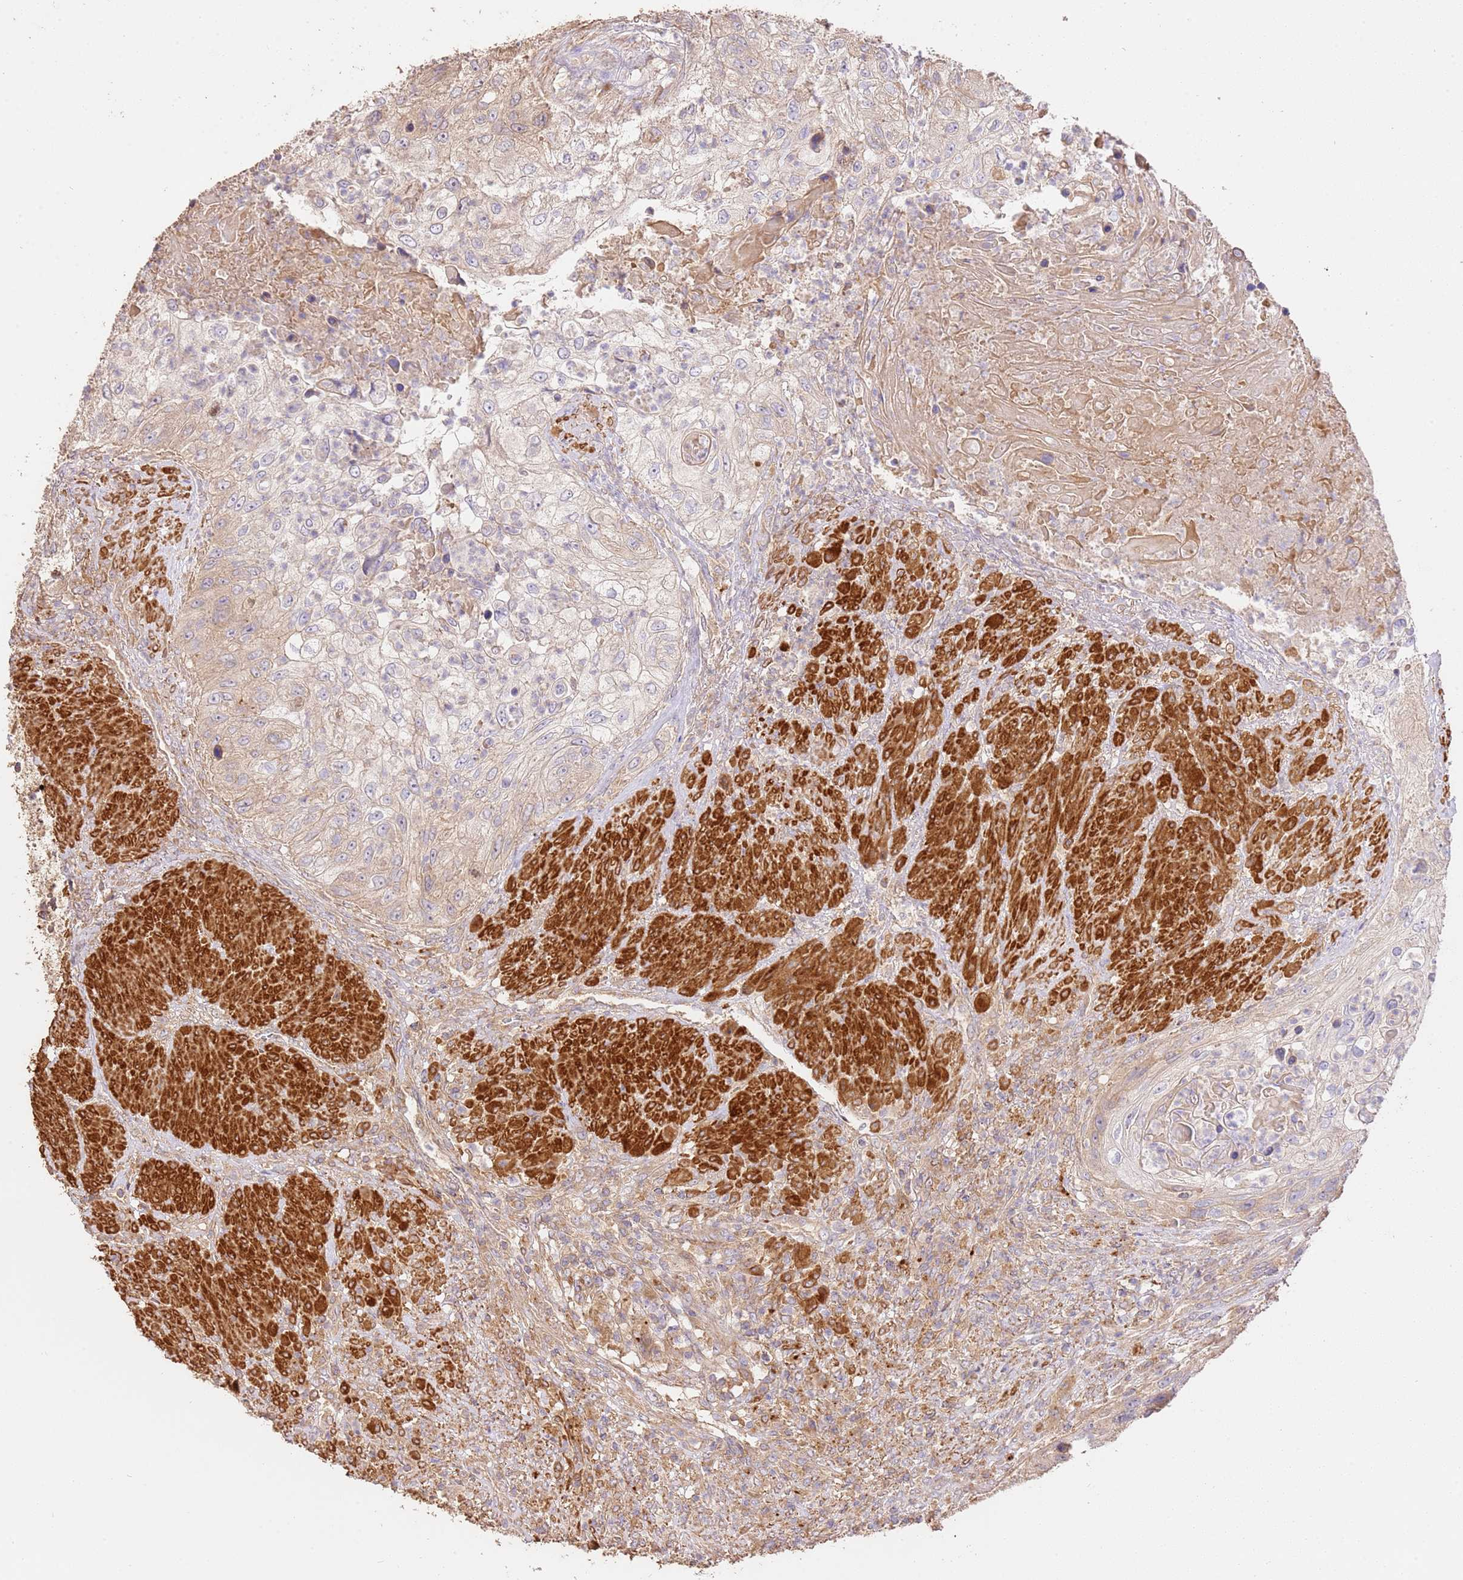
{"staining": {"intensity": "weak", "quantity": "25%-75%", "location": "cytoplasmic/membranous"}, "tissue": "urothelial cancer", "cell_type": "Tumor cells", "image_type": "cancer", "snomed": [{"axis": "morphology", "description": "Urothelial carcinoma, High grade"}, {"axis": "topography", "description": "Urinary bladder"}], "caption": "Protein expression analysis of human urothelial cancer reveals weak cytoplasmic/membranous expression in about 25%-75% of tumor cells.", "gene": "CEP55", "patient": {"sex": "female", "age": 60}}